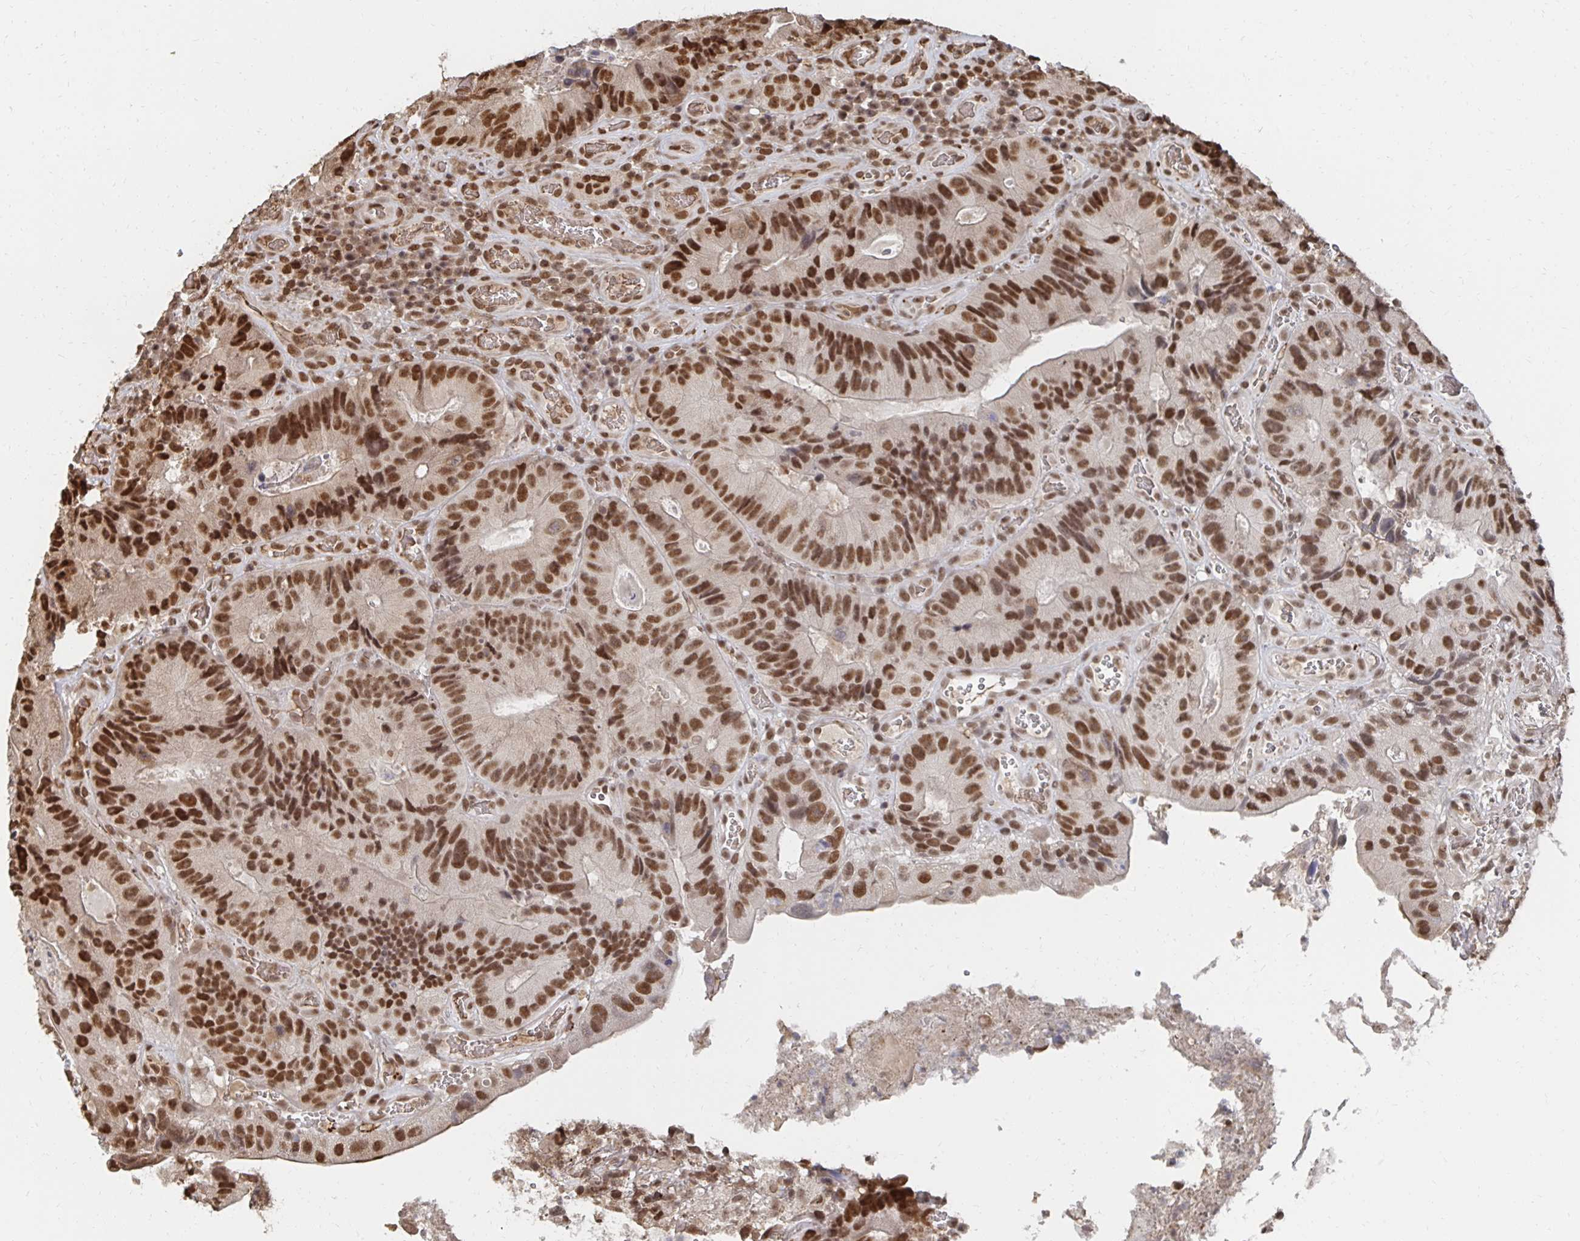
{"staining": {"intensity": "strong", "quantity": ">75%", "location": "nuclear"}, "tissue": "colorectal cancer", "cell_type": "Tumor cells", "image_type": "cancer", "snomed": [{"axis": "morphology", "description": "Adenocarcinoma, NOS"}, {"axis": "topography", "description": "Colon"}], "caption": "Protein expression by IHC displays strong nuclear expression in approximately >75% of tumor cells in colorectal cancer (adenocarcinoma).", "gene": "GTF3C6", "patient": {"sex": "female", "age": 86}}